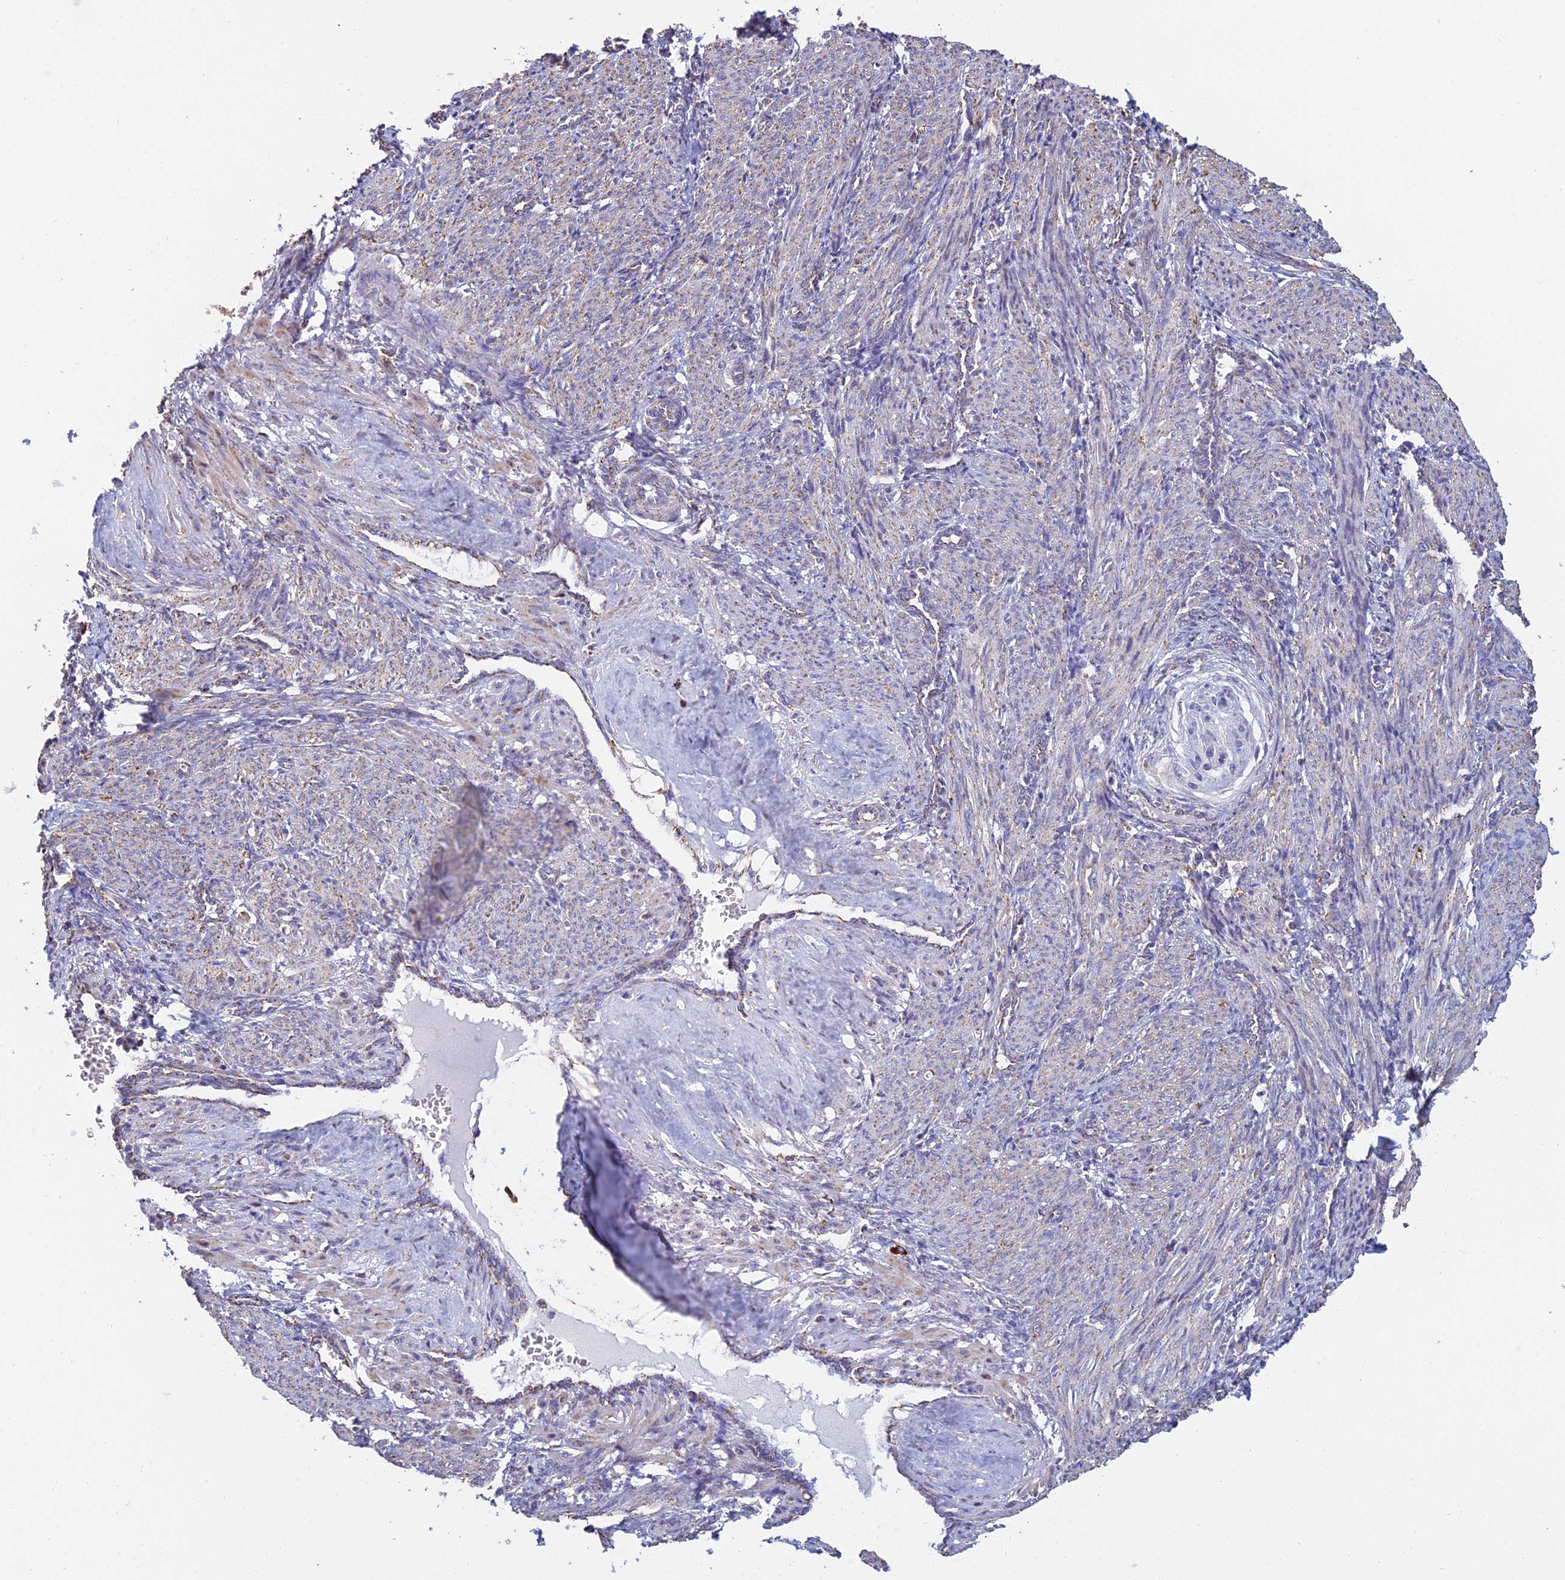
{"staining": {"intensity": "weak", "quantity": ">75%", "location": "cytoplasmic/membranous"}, "tissue": "smooth muscle", "cell_type": "Smooth muscle cells", "image_type": "normal", "snomed": [{"axis": "morphology", "description": "Normal tissue, NOS"}, {"axis": "topography", "description": "Endometrium"}], "caption": "DAB (3,3'-diaminobenzidine) immunohistochemical staining of benign human smooth muscle reveals weak cytoplasmic/membranous protein positivity in approximately >75% of smooth muscle cells. The staining was performed using DAB to visualize the protein expression in brown, while the nuclei were stained in blue with hematoxylin (Magnification: 20x).", "gene": "OR2W3", "patient": {"sex": "female", "age": 33}}